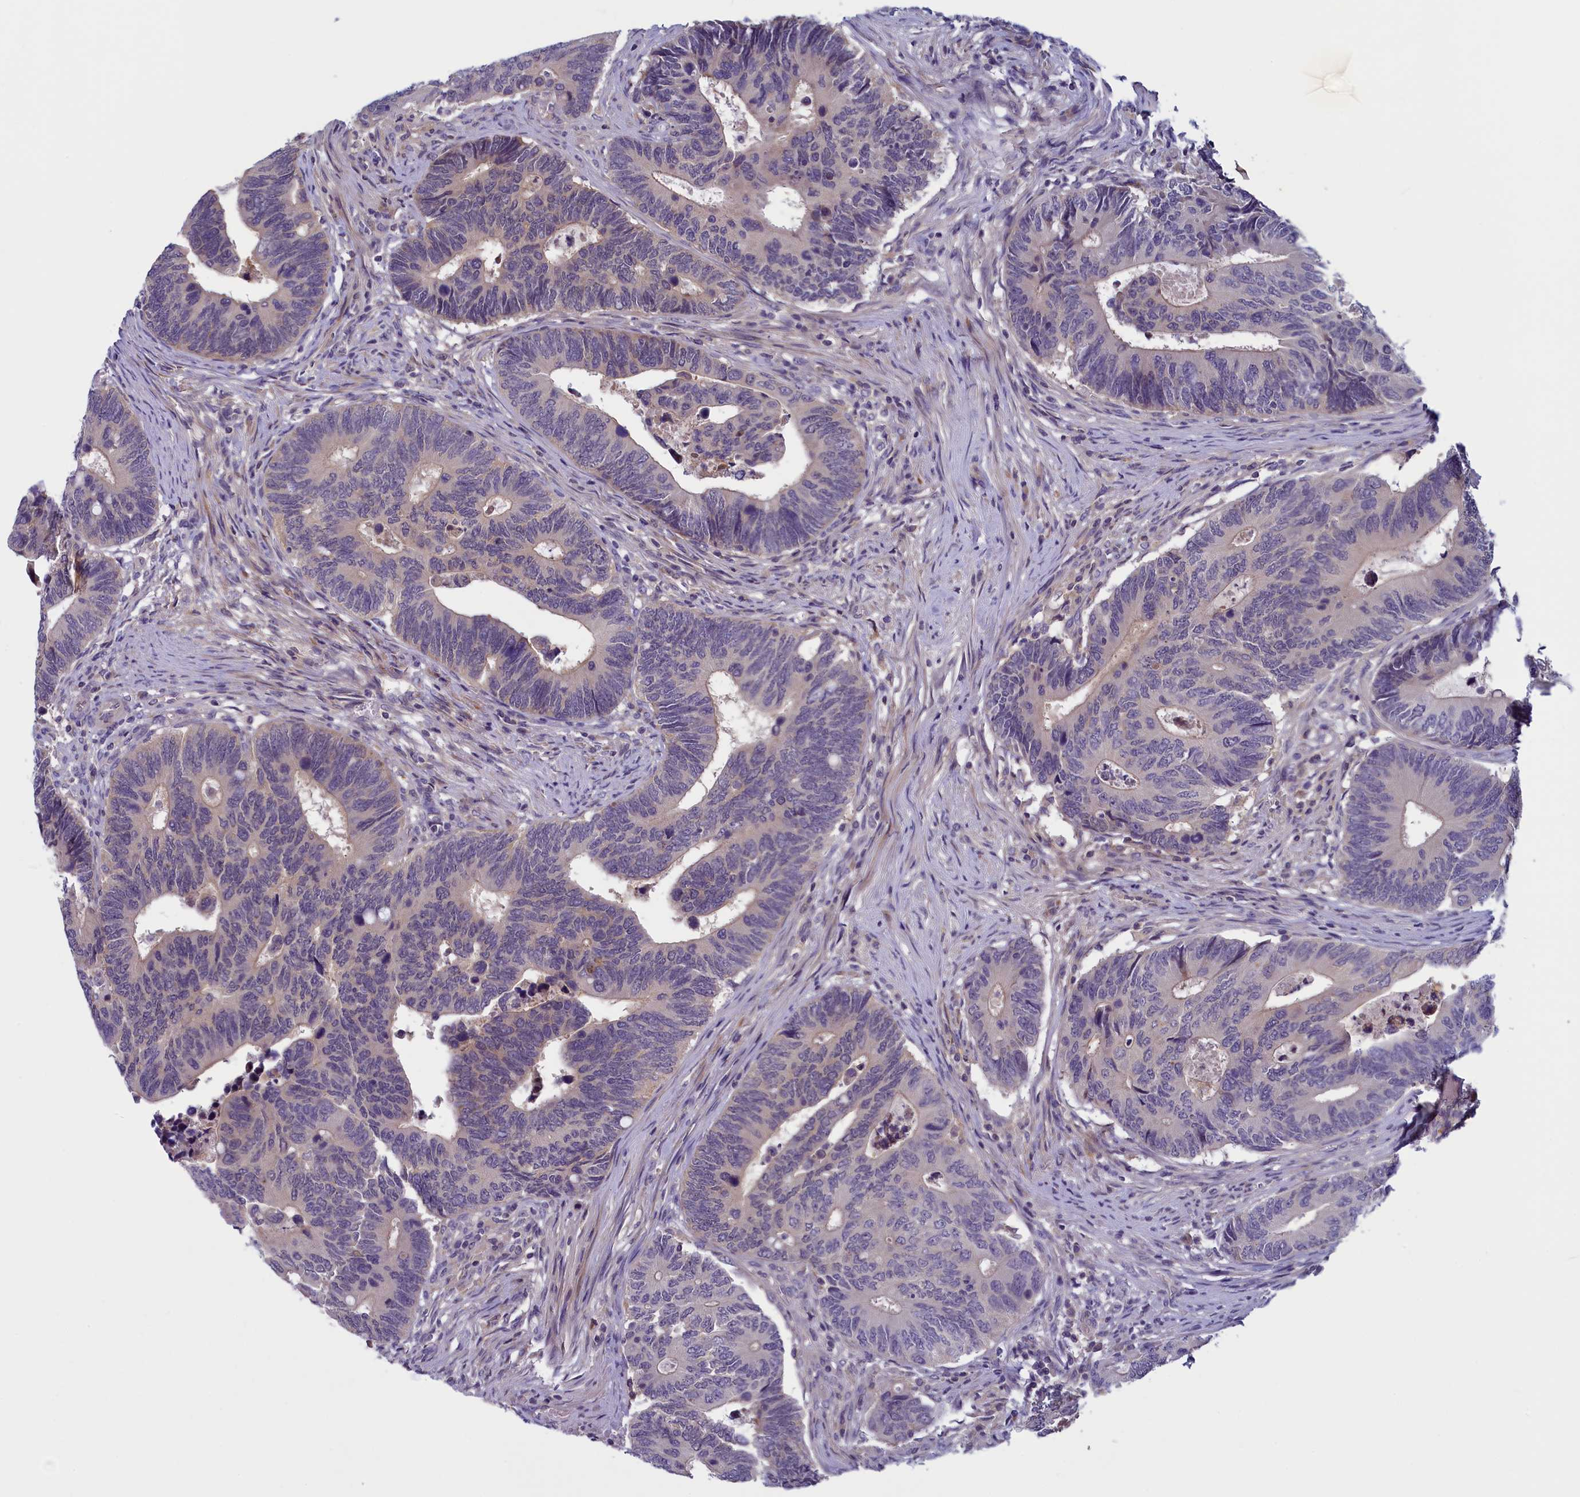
{"staining": {"intensity": "weak", "quantity": "<25%", "location": "cytoplasmic/membranous"}, "tissue": "colorectal cancer", "cell_type": "Tumor cells", "image_type": "cancer", "snomed": [{"axis": "morphology", "description": "Adenocarcinoma, NOS"}, {"axis": "topography", "description": "Colon"}], "caption": "A photomicrograph of colorectal cancer stained for a protein exhibits no brown staining in tumor cells.", "gene": "NUBP1", "patient": {"sex": "male", "age": 87}}